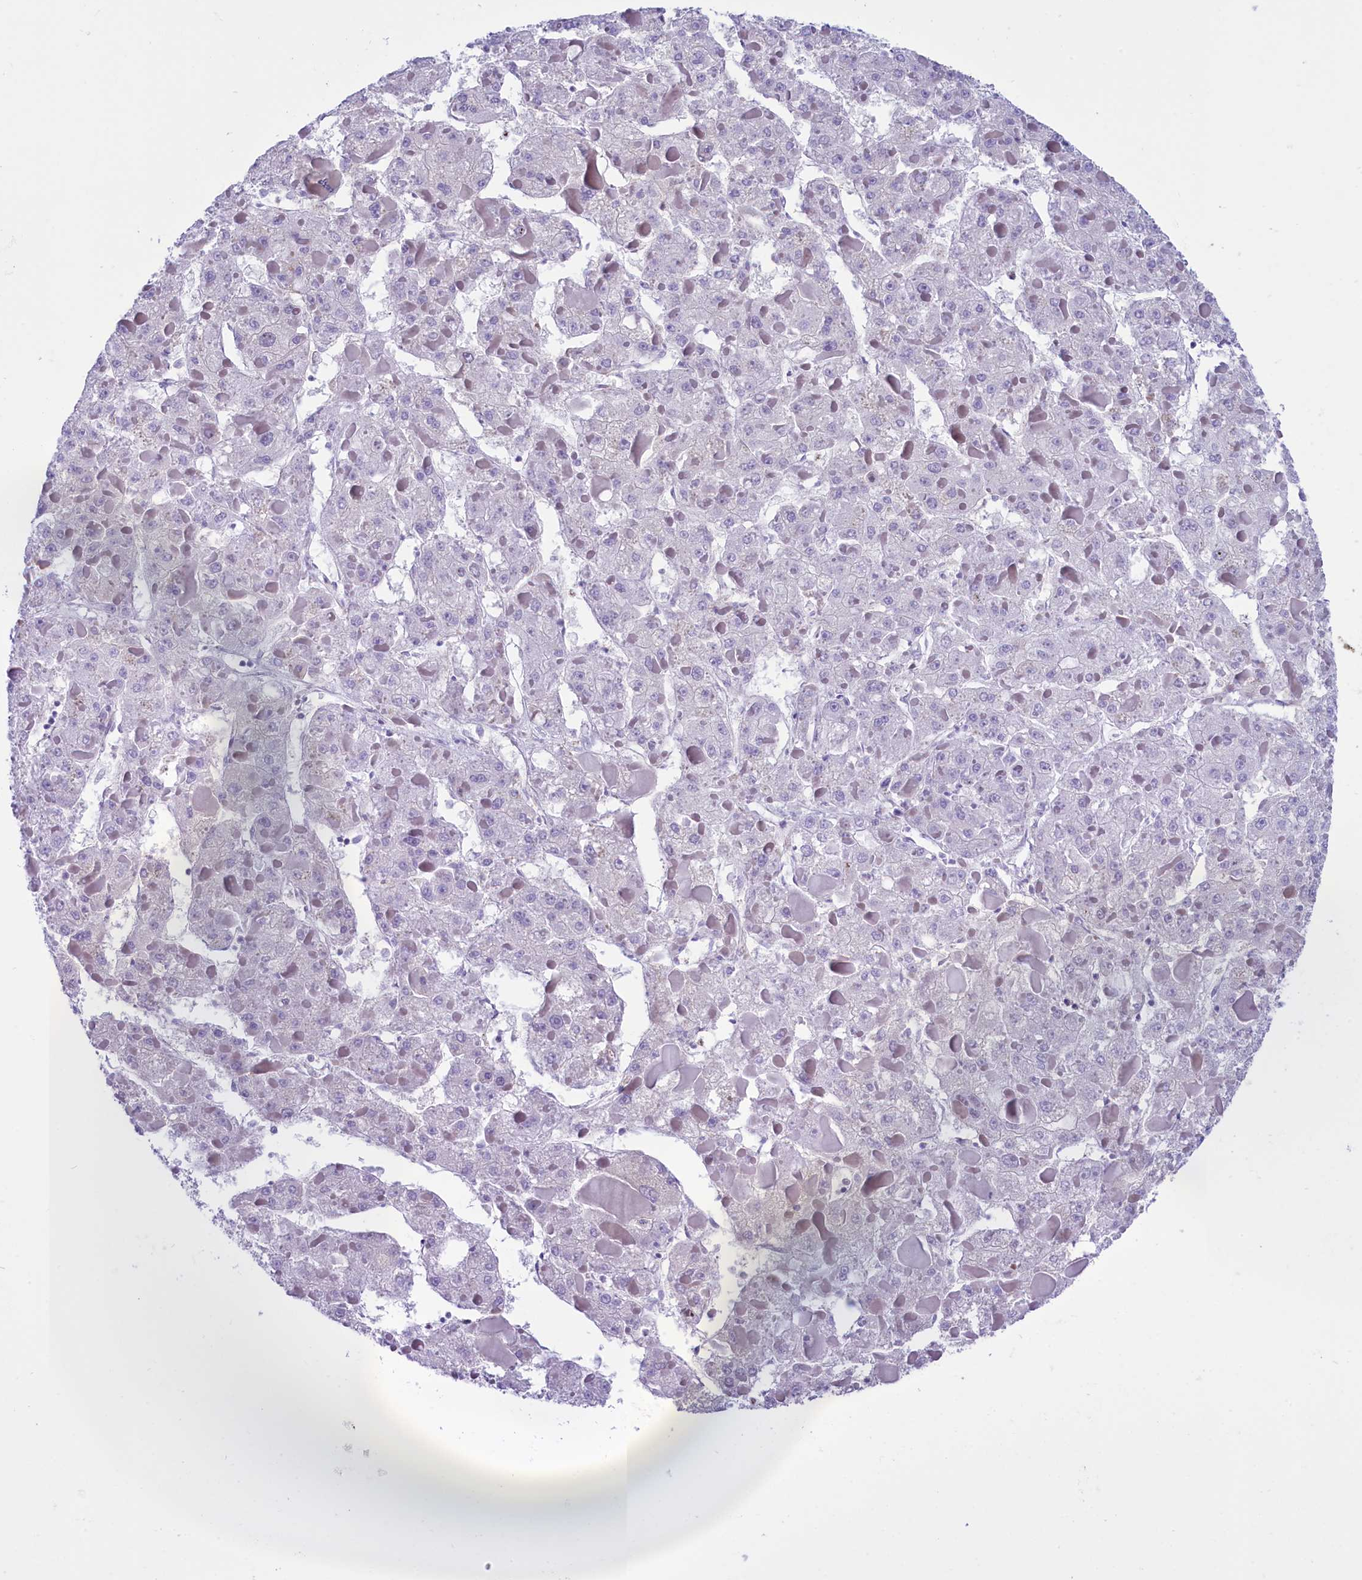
{"staining": {"intensity": "negative", "quantity": "none", "location": "none"}, "tissue": "liver cancer", "cell_type": "Tumor cells", "image_type": "cancer", "snomed": [{"axis": "morphology", "description": "Carcinoma, Hepatocellular, NOS"}, {"axis": "topography", "description": "Liver"}], "caption": "IHC histopathology image of human liver hepatocellular carcinoma stained for a protein (brown), which shows no positivity in tumor cells. (DAB (3,3'-diaminobenzidine) immunohistochemistry with hematoxylin counter stain).", "gene": "RPS6KB1", "patient": {"sex": "female", "age": 73}}